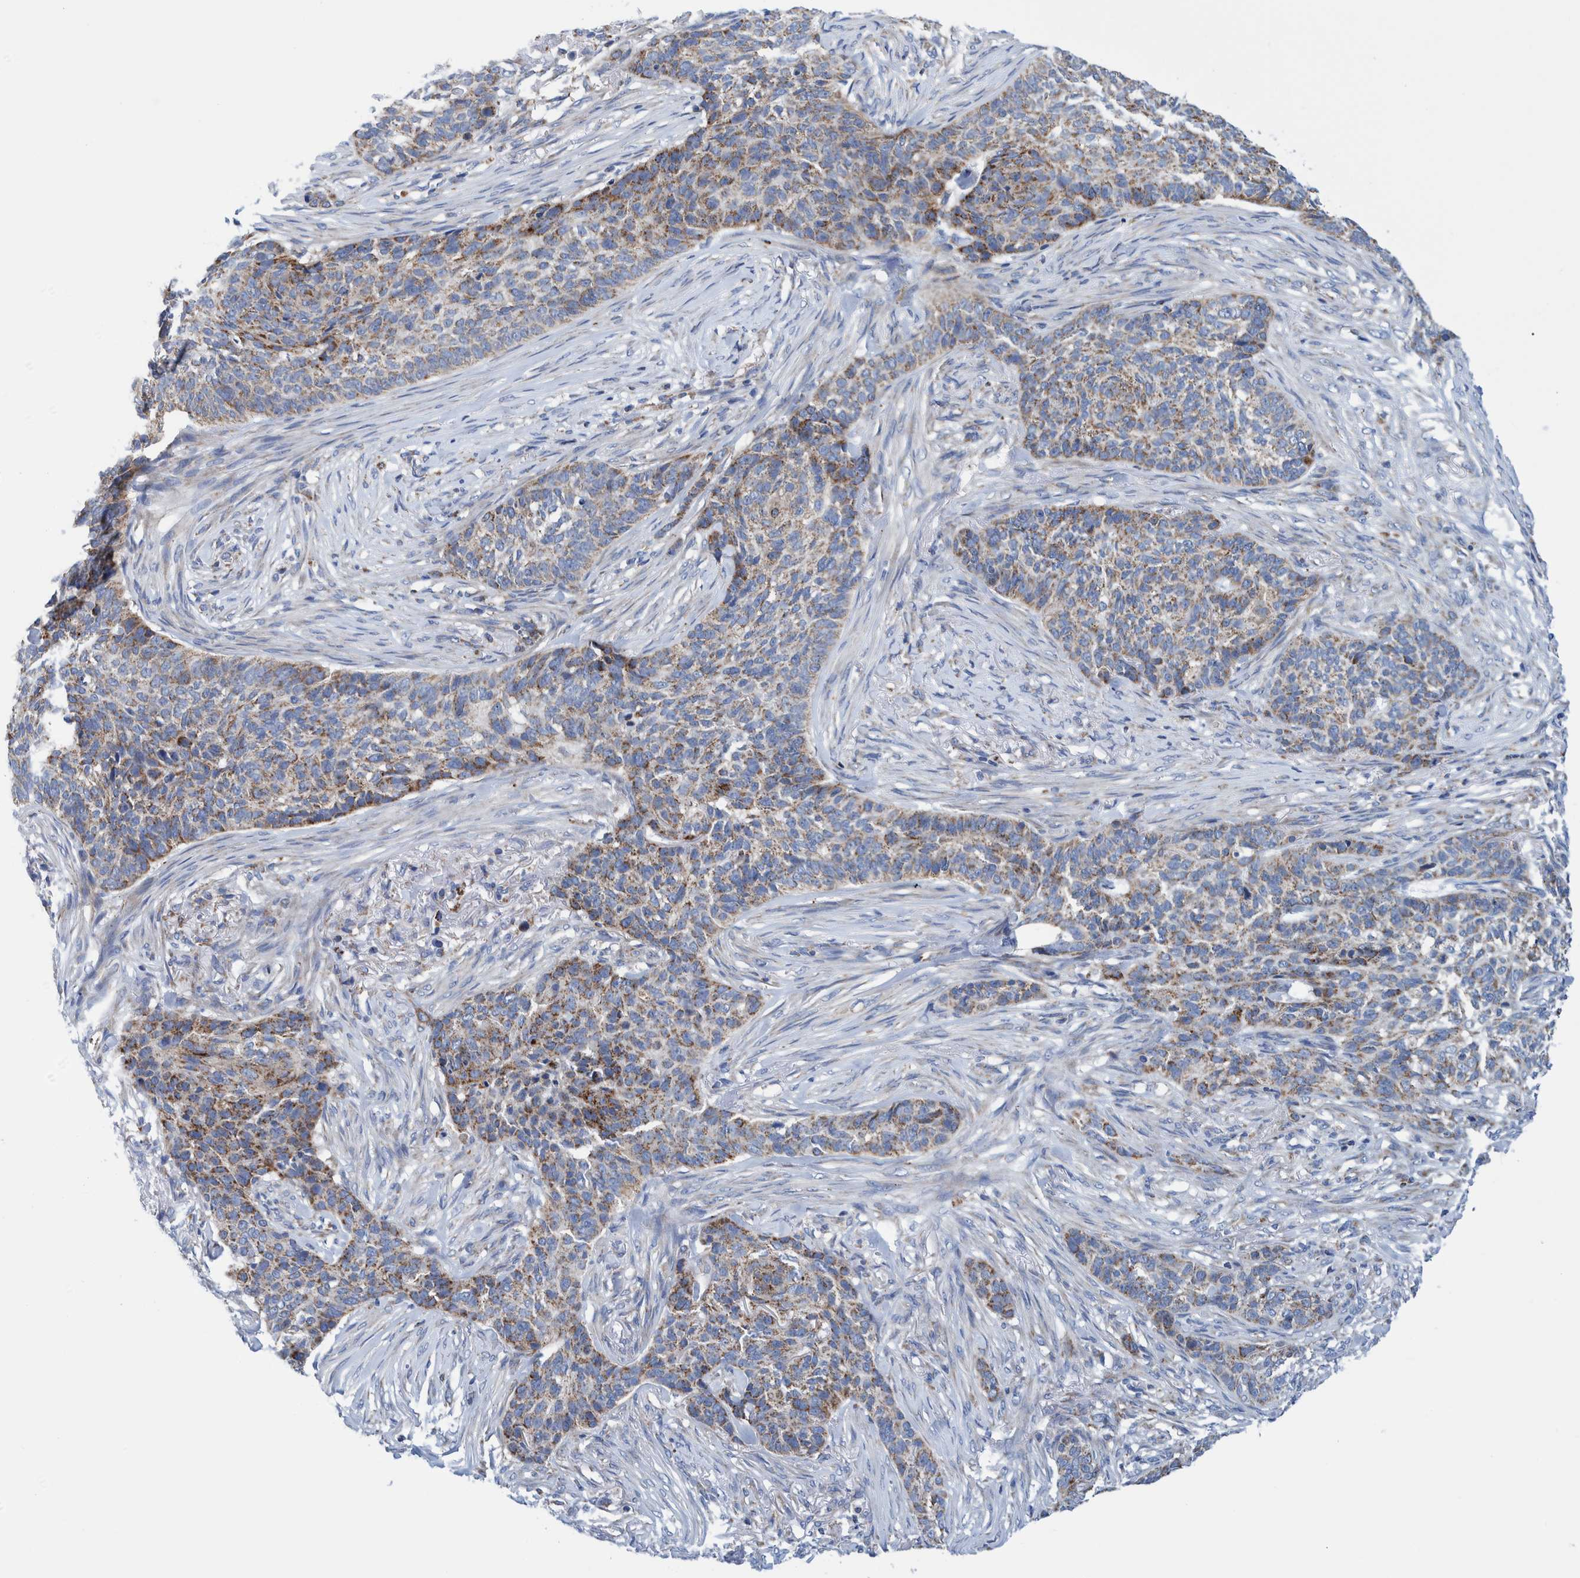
{"staining": {"intensity": "moderate", "quantity": "25%-75%", "location": "cytoplasmic/membranous"}, "tissue": "skin cancer", "cell_type": "Tumor cells", "image_type": "cancer", "snomed": [{"axis": "morphology", "description": "Basal cell carcinoma"}, {"axis": "topography", "description": "Skin"}], "caption": "IHC of skin cancer (basal cell carcinoma) demonstrates medium levels of moderate cytoplasmic/membranous expression in about 25%-75% of tumor cells.", "gene": "BZW2", "patient": {"sex": "male", "age": 85}}